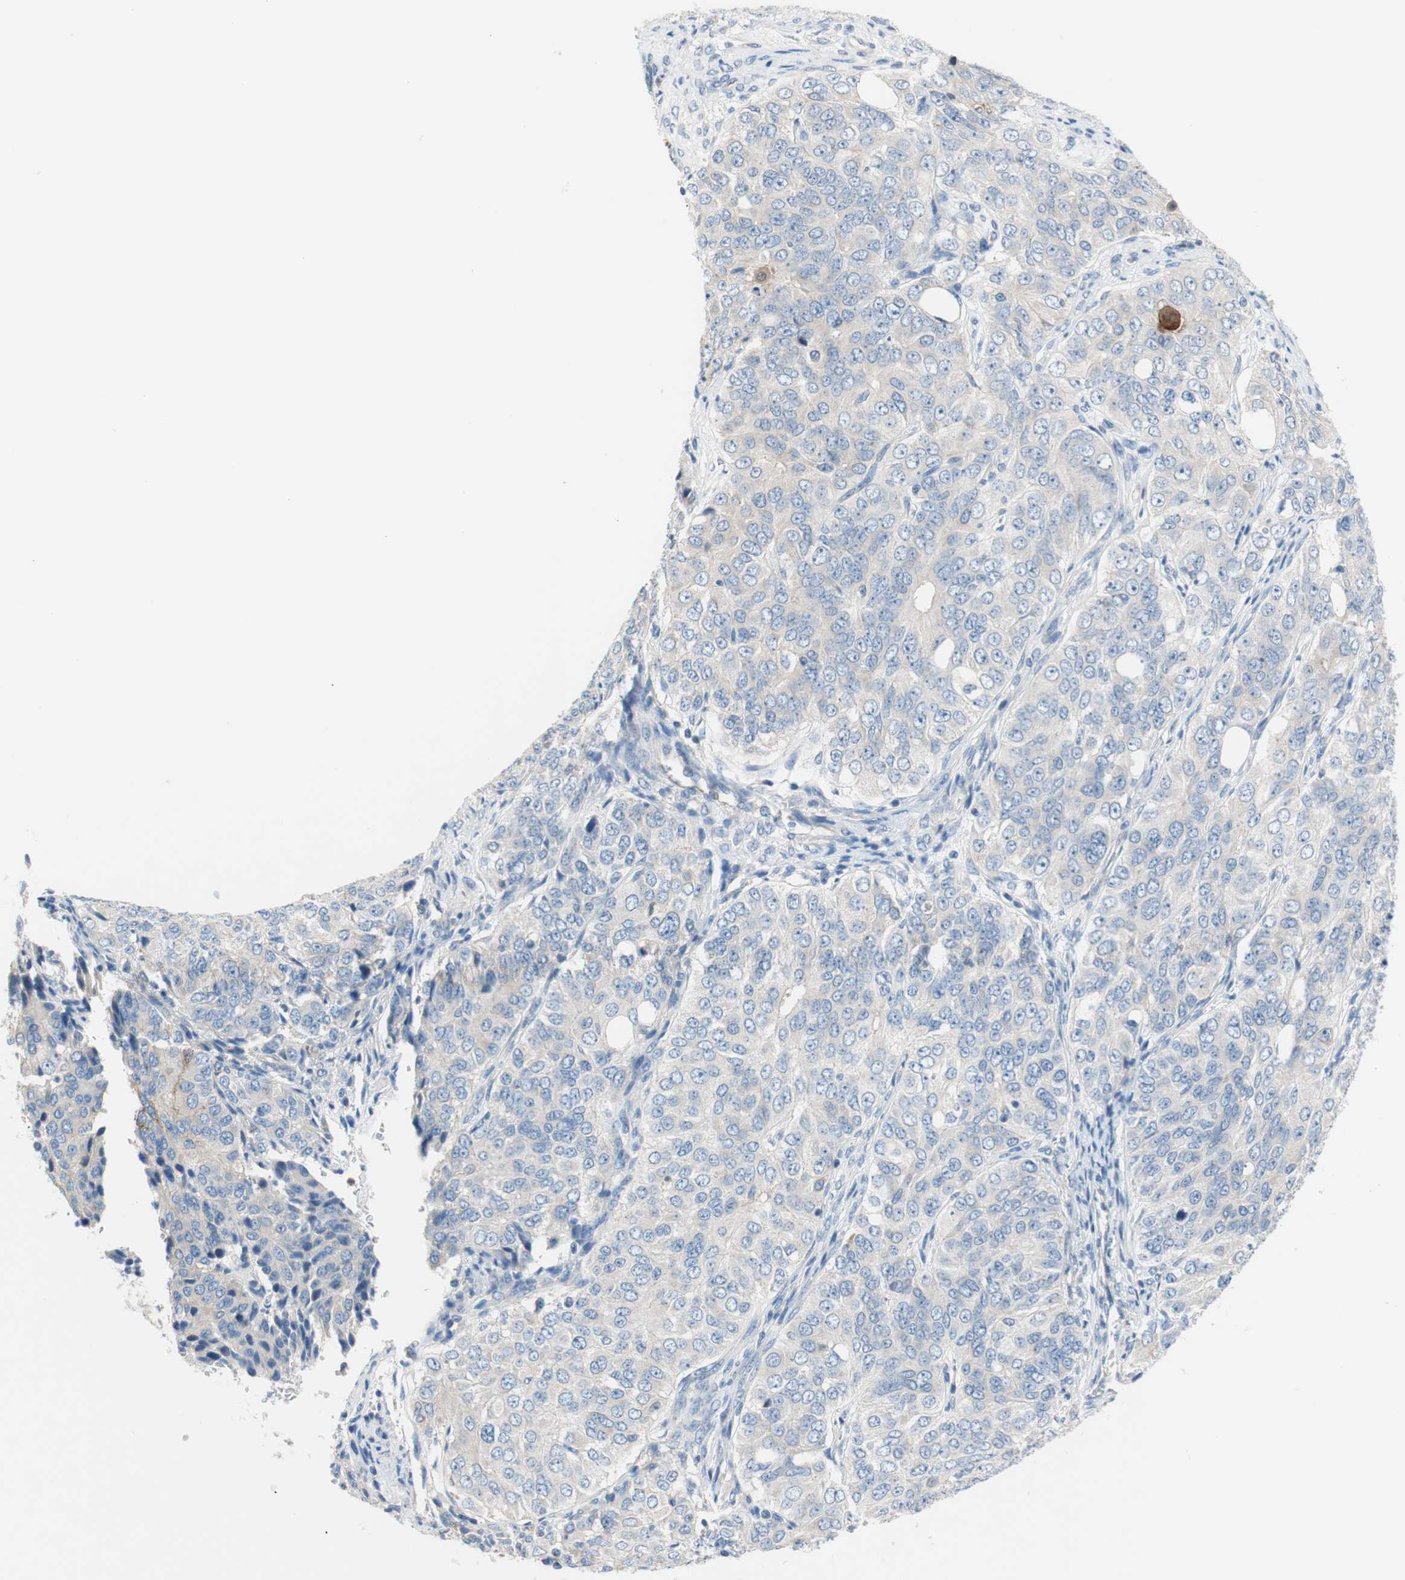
{"staining": {"intensity": "negative", "quantity": "none", "location": "none"}, "tissue": "ovarian cancer", "cell_type": "Tumor cells", "image_type": "cancer", "snomed": [{"axis": "morphology", "description": "Carcinoma, endometroid"}, {"axis": "topography", "description": "Ovary"}], "caption": "This is an immunohistochemistry micrograph of endometroid carcinoma (ovarian). There is no staining in tumor cells.", "gene": "F3", "patient": {"sex": "female", "age": 51}}